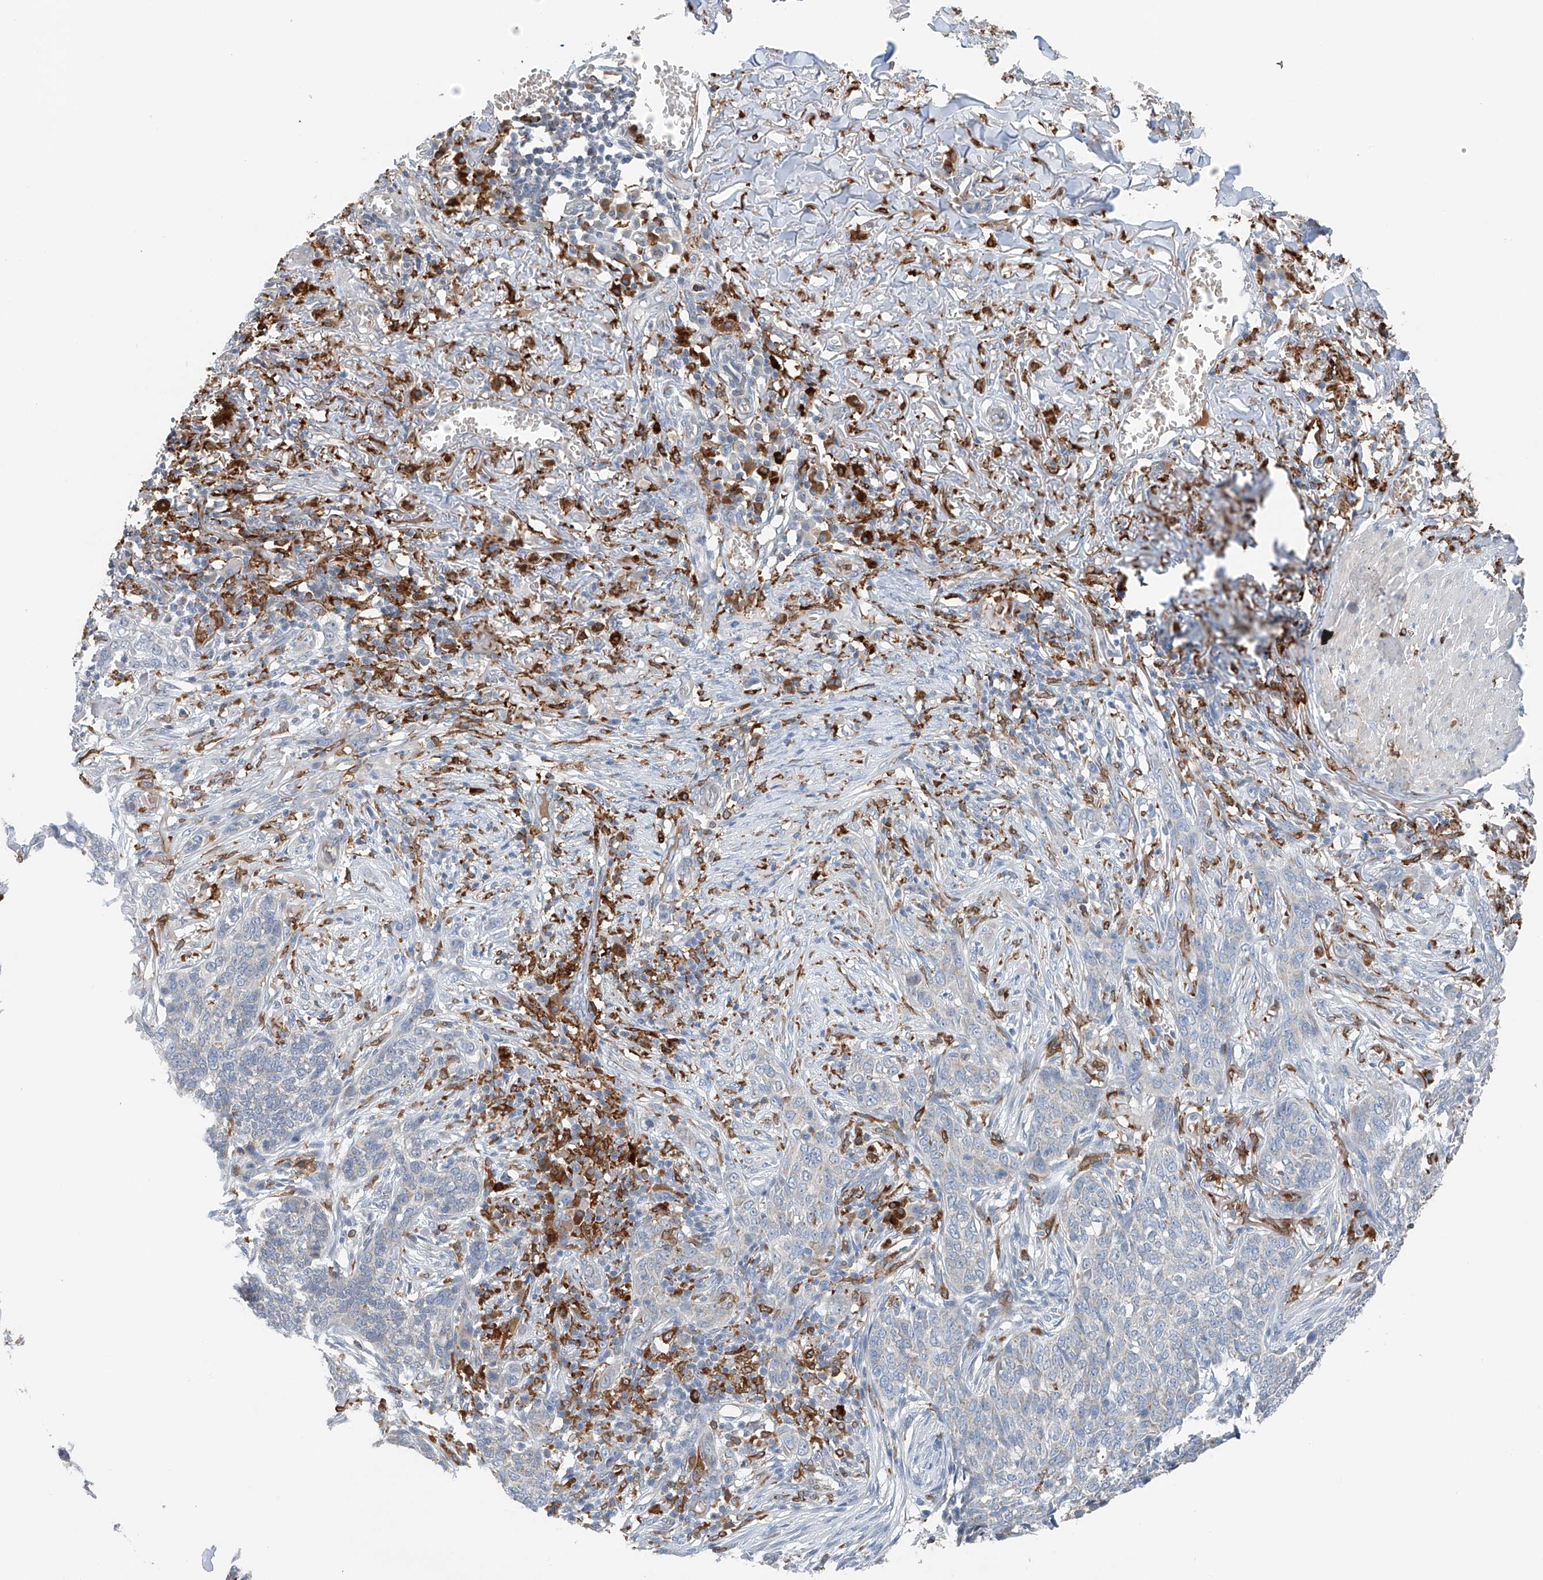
{"staining": {"intensity": "negative", "quantity": "none", "location": "none"}, "tissue": "skin cancer", "cell_type": "Tumor cells", "image_type": "cancer", "snomed": [{"axis": "morphology", "description": "Basal cell carcinoma"}, {"axis": "topography", "description": "Skin"}], "caption": "High magnification brightfield microscopy of basal cell carcinoma (skin) stained with DAB (3,3'-diaminobenzidine) (brown) and counterstained with hematoxylin (blue): tumor cells show no significant staining. The staining was performed using DAB to visualize the protein expression in brown, while the nuclei were stained in blue with hematoxylin (Magnification: 20x).", "gene": "TBXAS1", "patient": {"sex": "male", "age": 85}}